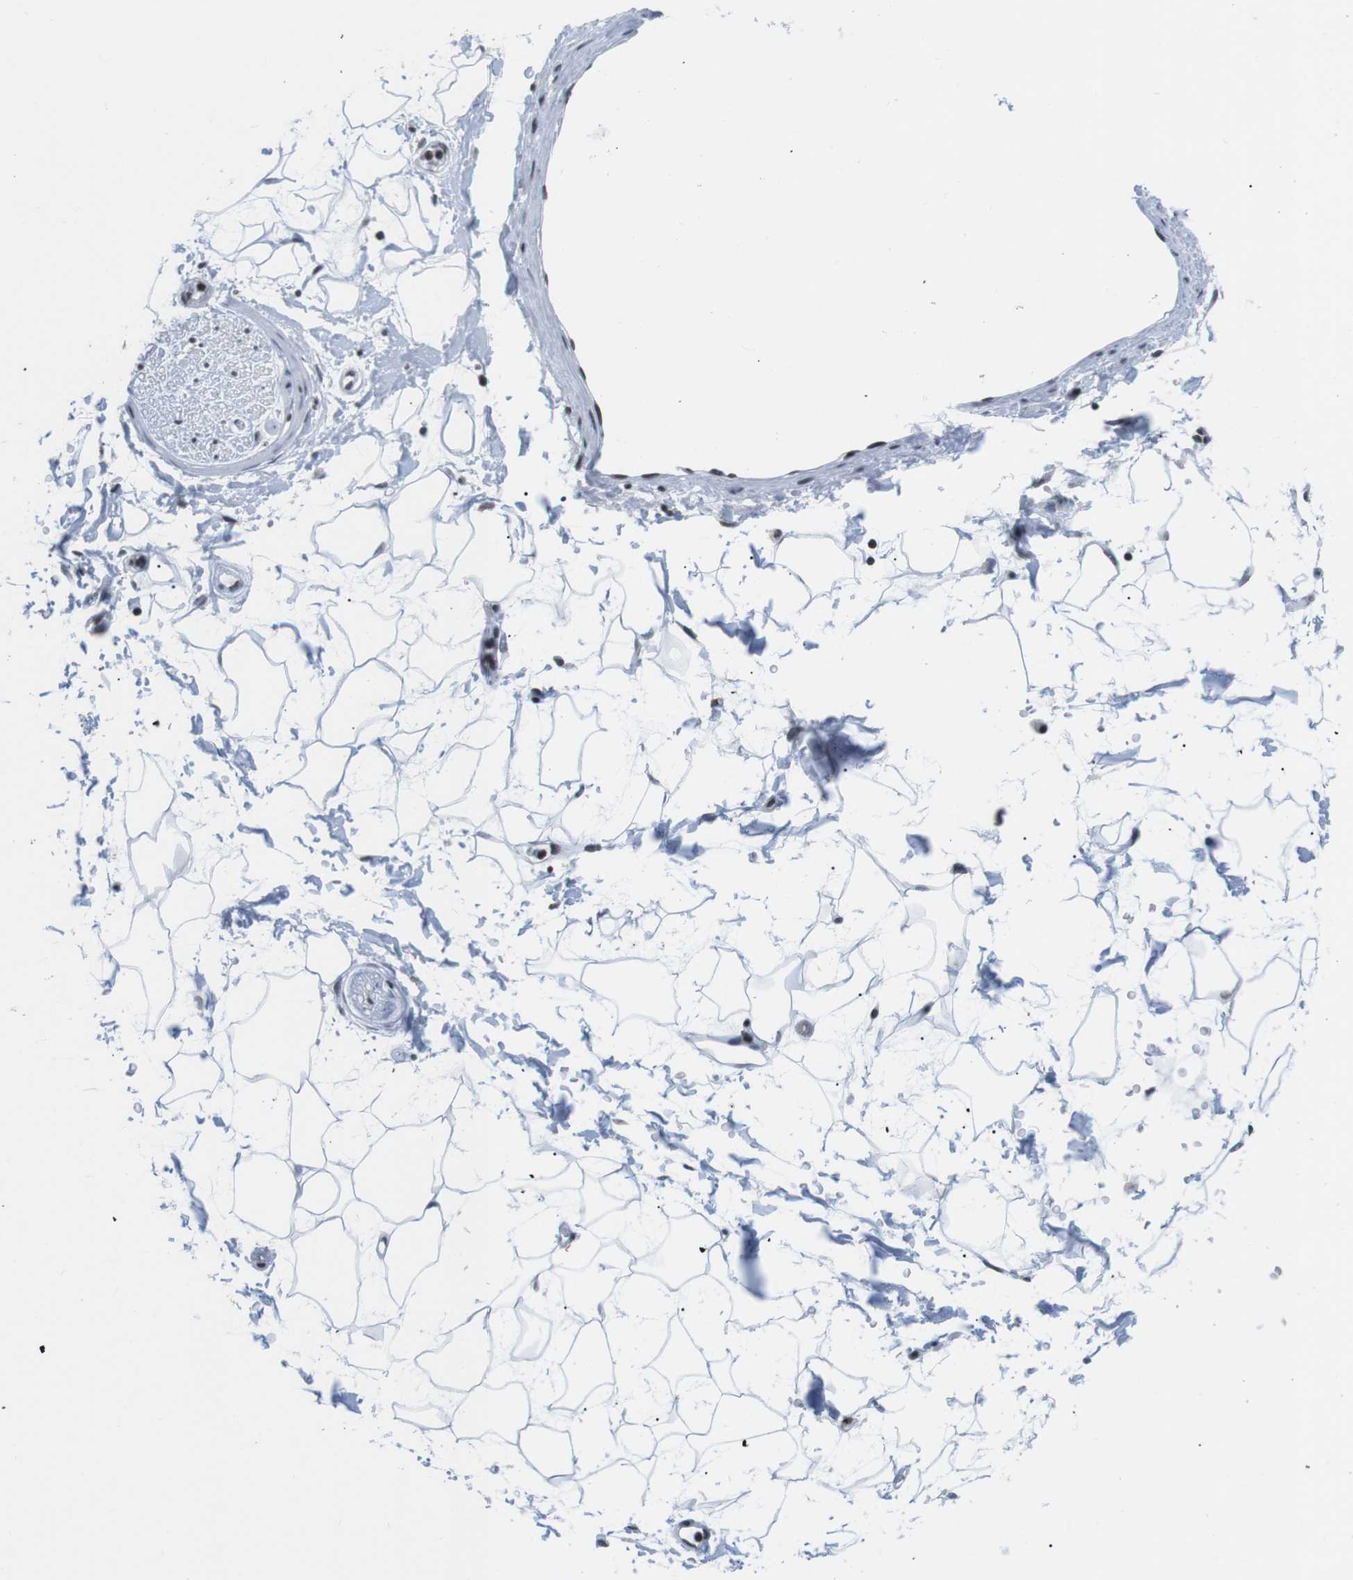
{"staining": {"intensity": "moderate", "quantity": ">75%", "location": "nuclear"}, "tissue": "adipose tissue", "cell_type": "Adipocytes", "image_type": "normal", "snomed": [{"axis": "morphology", "description": "Normal tissue, NOS"}, {"axis": "topography", "description": "Soft tissue"}], "caption": "A brown stain highlights moderate nuclear staining of a protein in adipocytes of unremarkable adipose tissue. (DAB (3,3'-diaminobenzidine) IHC with brightfield microscopy, high magnification).", "gene": "E2F2", "patient": {"sex": "male", "age": 72}}